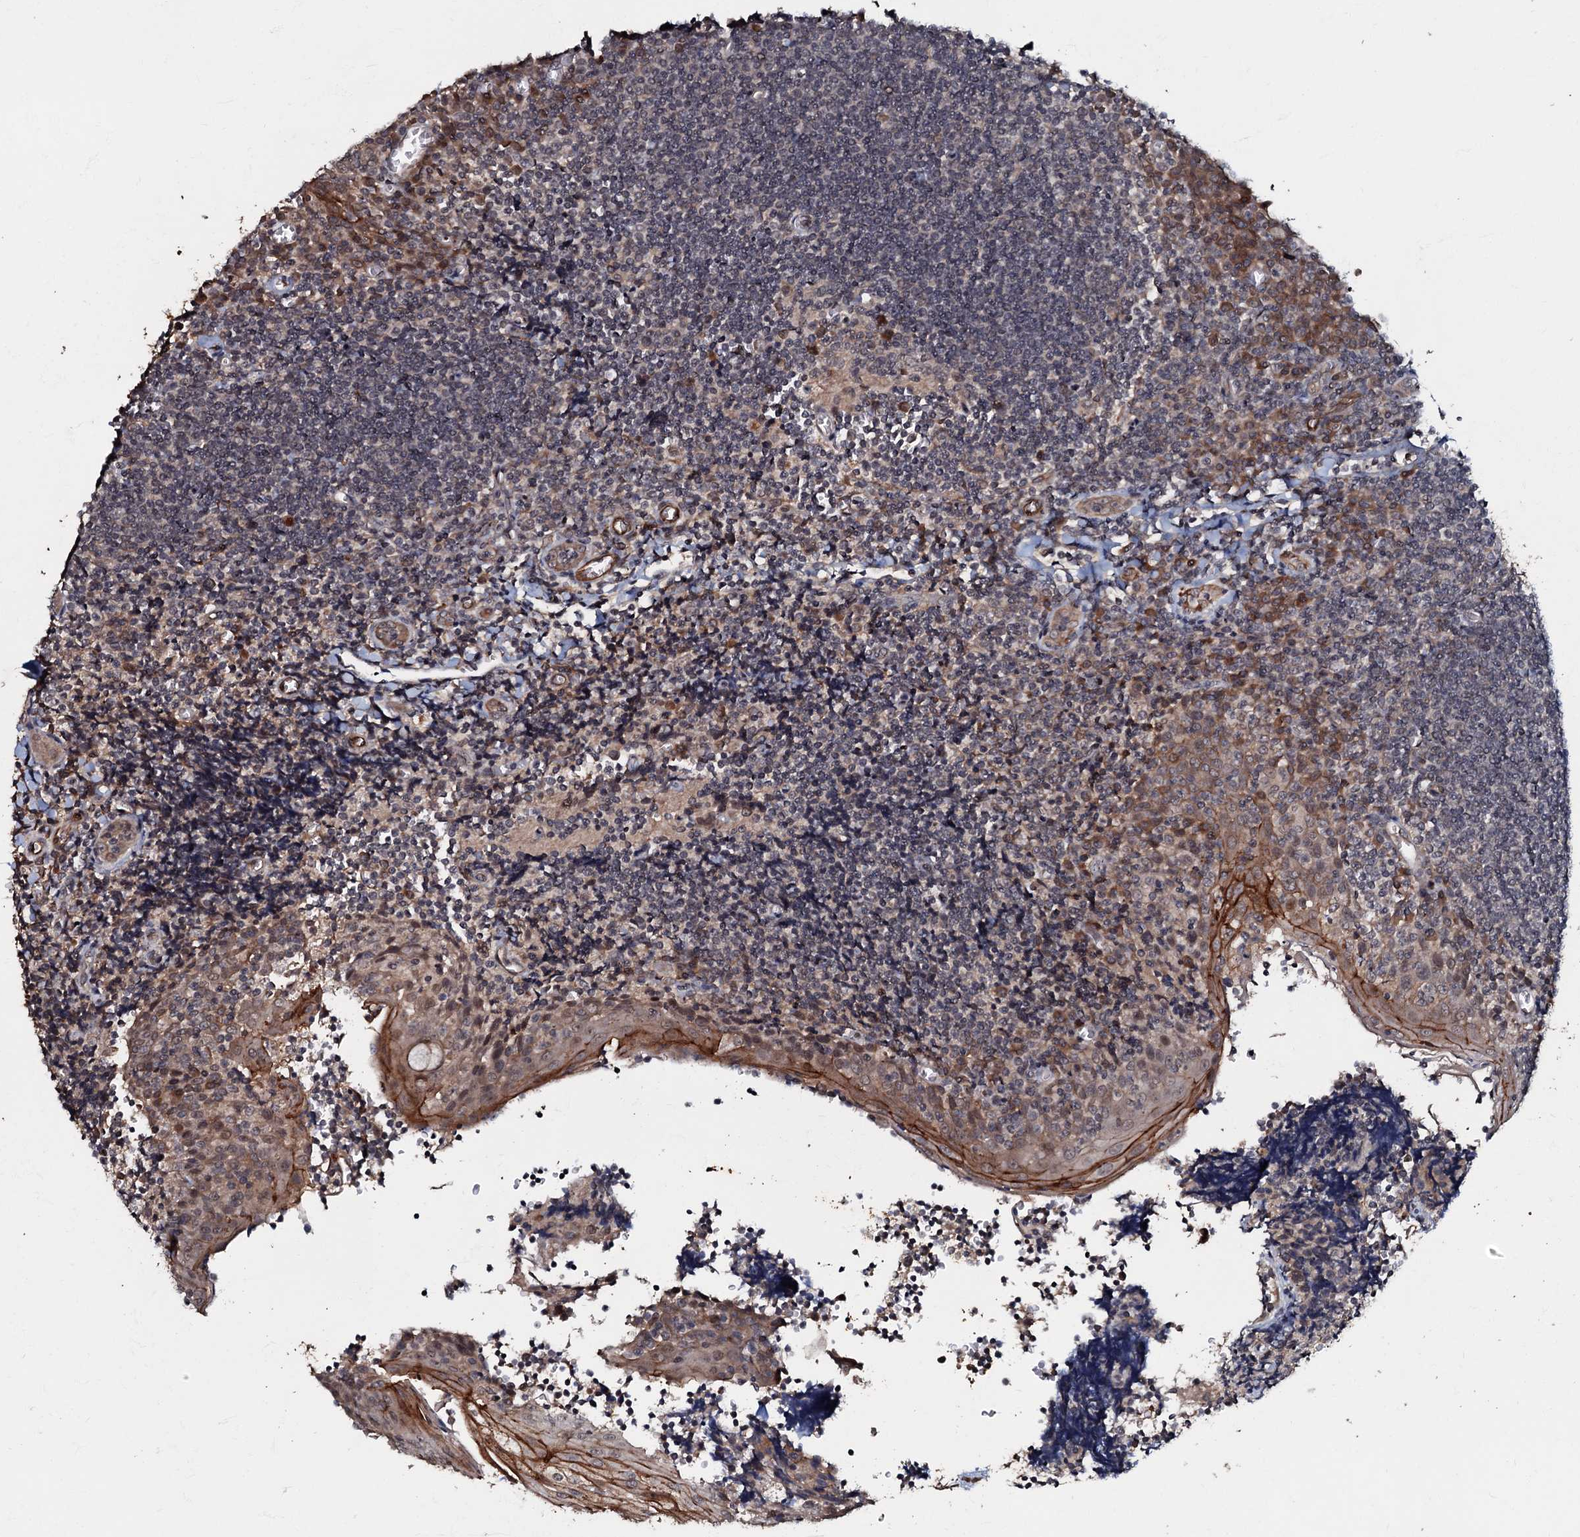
{"staining": {"intensity": "moderate", "quantity": "<25%", "location": "cytoplasmic/membranous"}, "tissue": "tonsil", "cell_type": "Germinal center cells", "image_type": "normal", "snomed": [{"axis": "morphology", "description": "Normal tissue, NOS"}, {"axis": "topography", "description": "Tonsil"}], "caption": "Approximately <25% of germinal center cells in normal human tonsil show moderate cytoplasmic/membranous protein staining as visualized by brown immunohistochemical staining.", "gene": "MANSC4", "patient": {"sex": "male", "age": 27}}